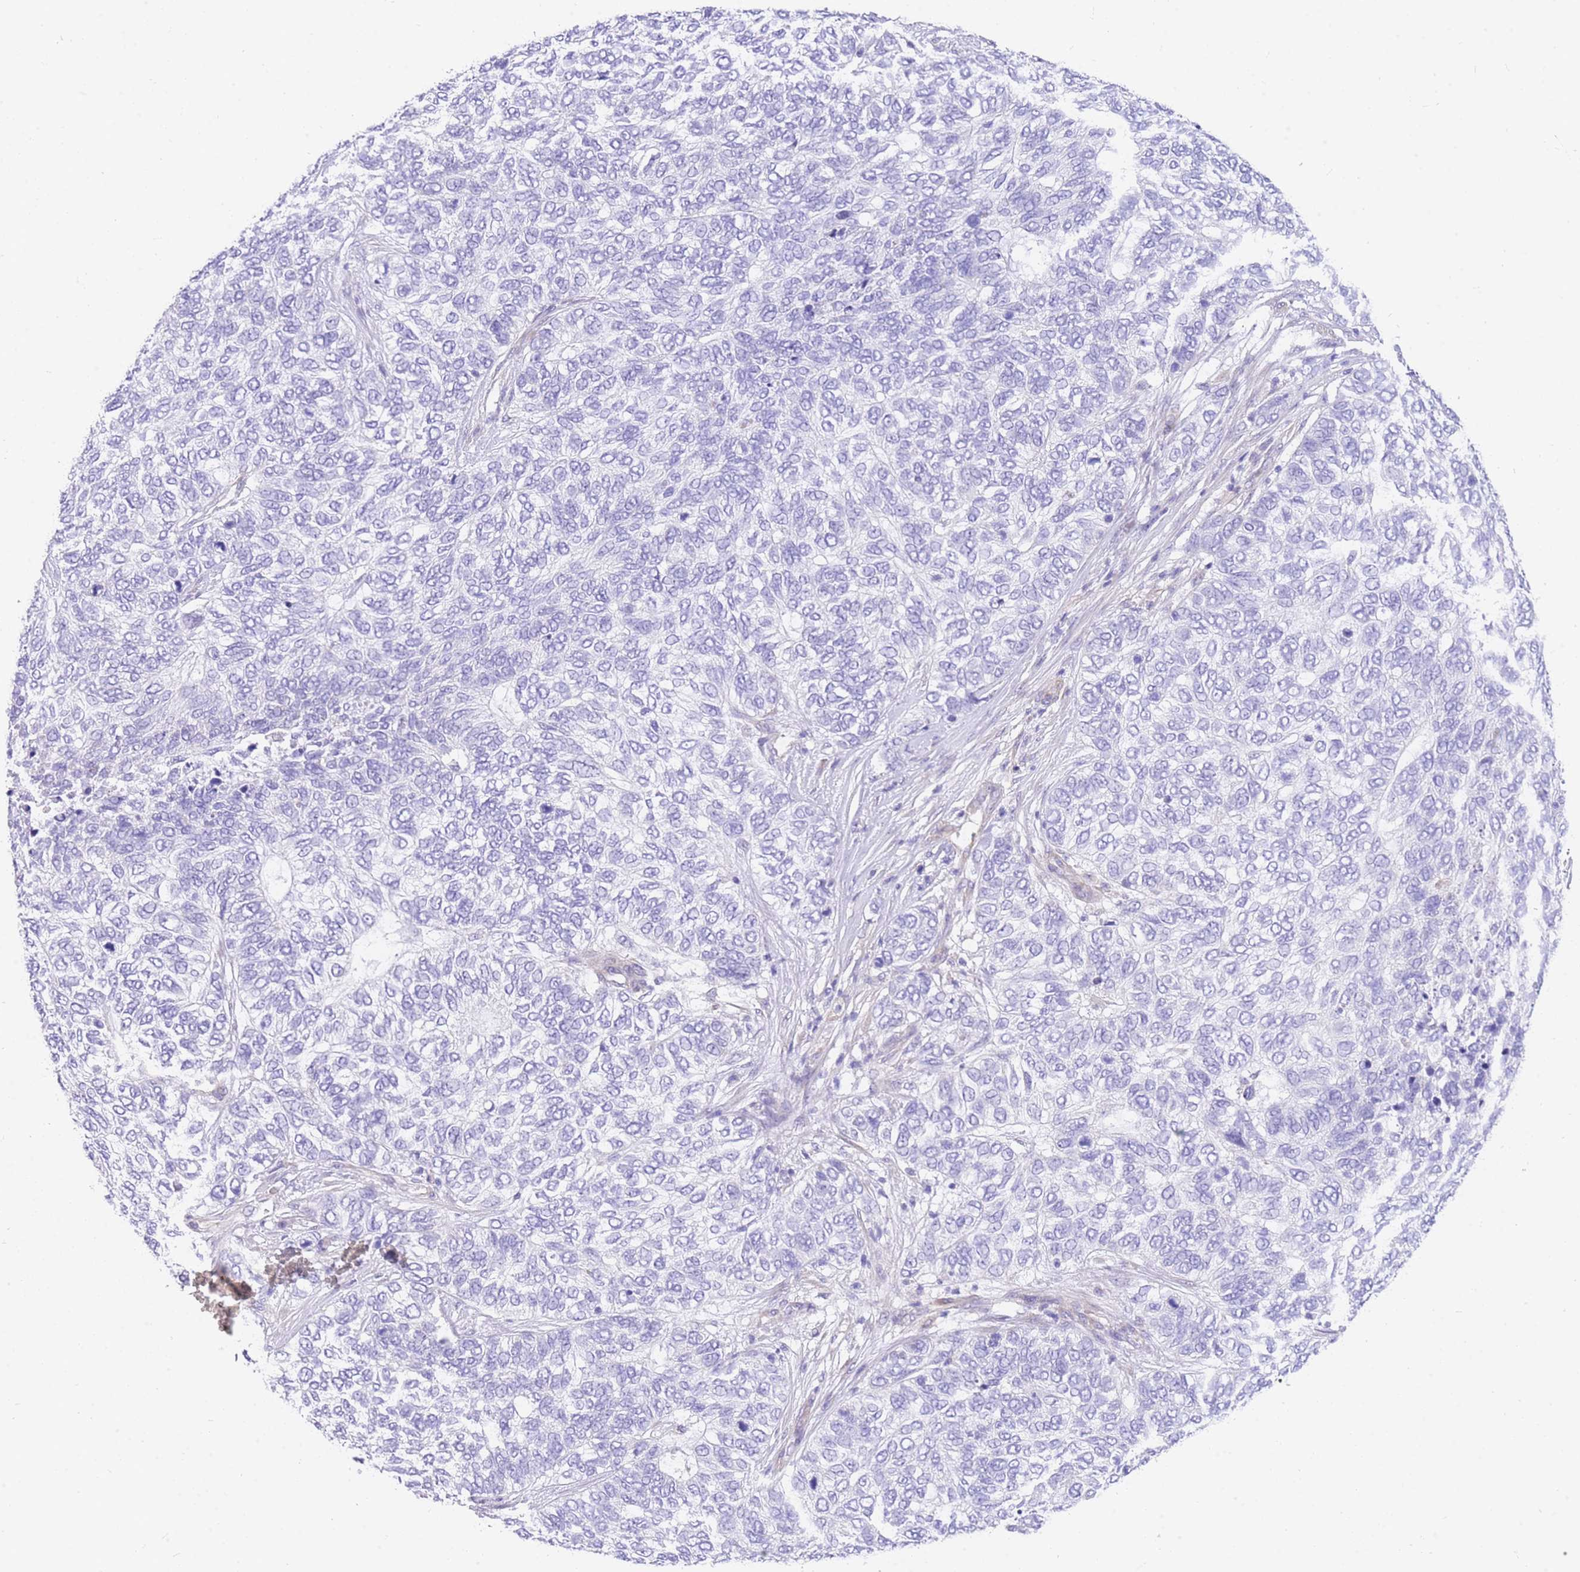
{"staining": {"intensity": "negative", "quantity": "none", "location": "none"}, "tissue": "skin cancer", "cell_type": "Tumor cells", "image_type": "cancer", "snomed": [{"axis": "morphology", "description": "Basal cell carcinoma"}, {"axis": "topography", "description": "Skin"}], "caption": "IHC photomicrograph of human skin cancer stained for a protein (brown), which displays no expression in tumor cells. (Stains: DAB immunohistochemistry with hematoxylin counter stain, Microscopy: brightfield microscopy at high magnification).", "gene": "SRSF12", "patient": {"sex": "female", "age": 65}}